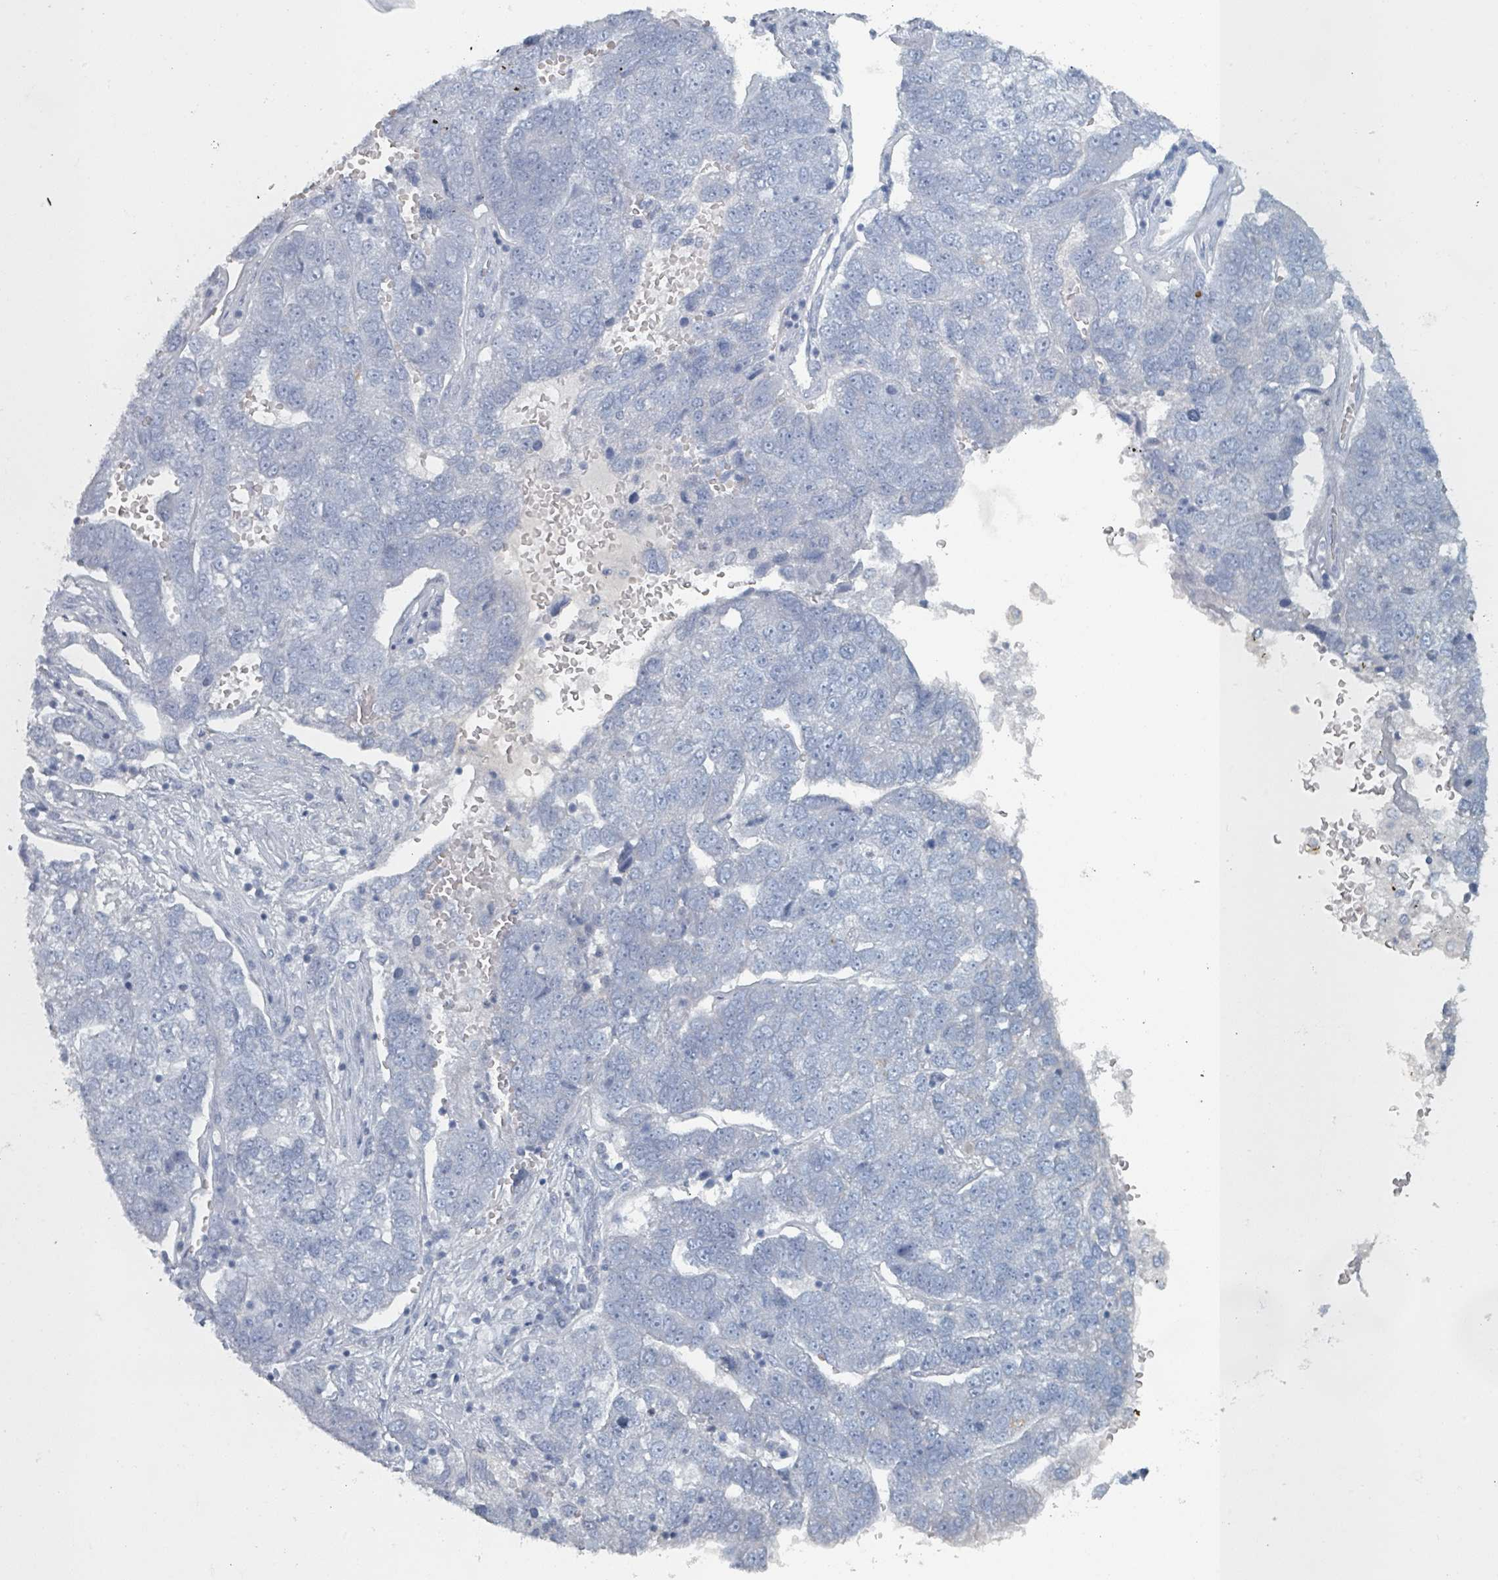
{"staining": {"intensity": "negative", "quantity": "none", "location": "none"}, "tissue": "pancreatic cancer", "cell_type": "Tumor cells", "image_type": "cancer", "snomed": [{"axis": "morphology", "description": "Adenocarcinoma, NOS"}, {"axis": "topography", "description": "Pancreas"}], "caption": "A photomicrograph of pancreatic cancer (adenocarcinoma) stained for a protein exhibits no brown staining in tumor cells.", "gene": "HEATR5A", "patient": {"sex": "female", "age": 61}}